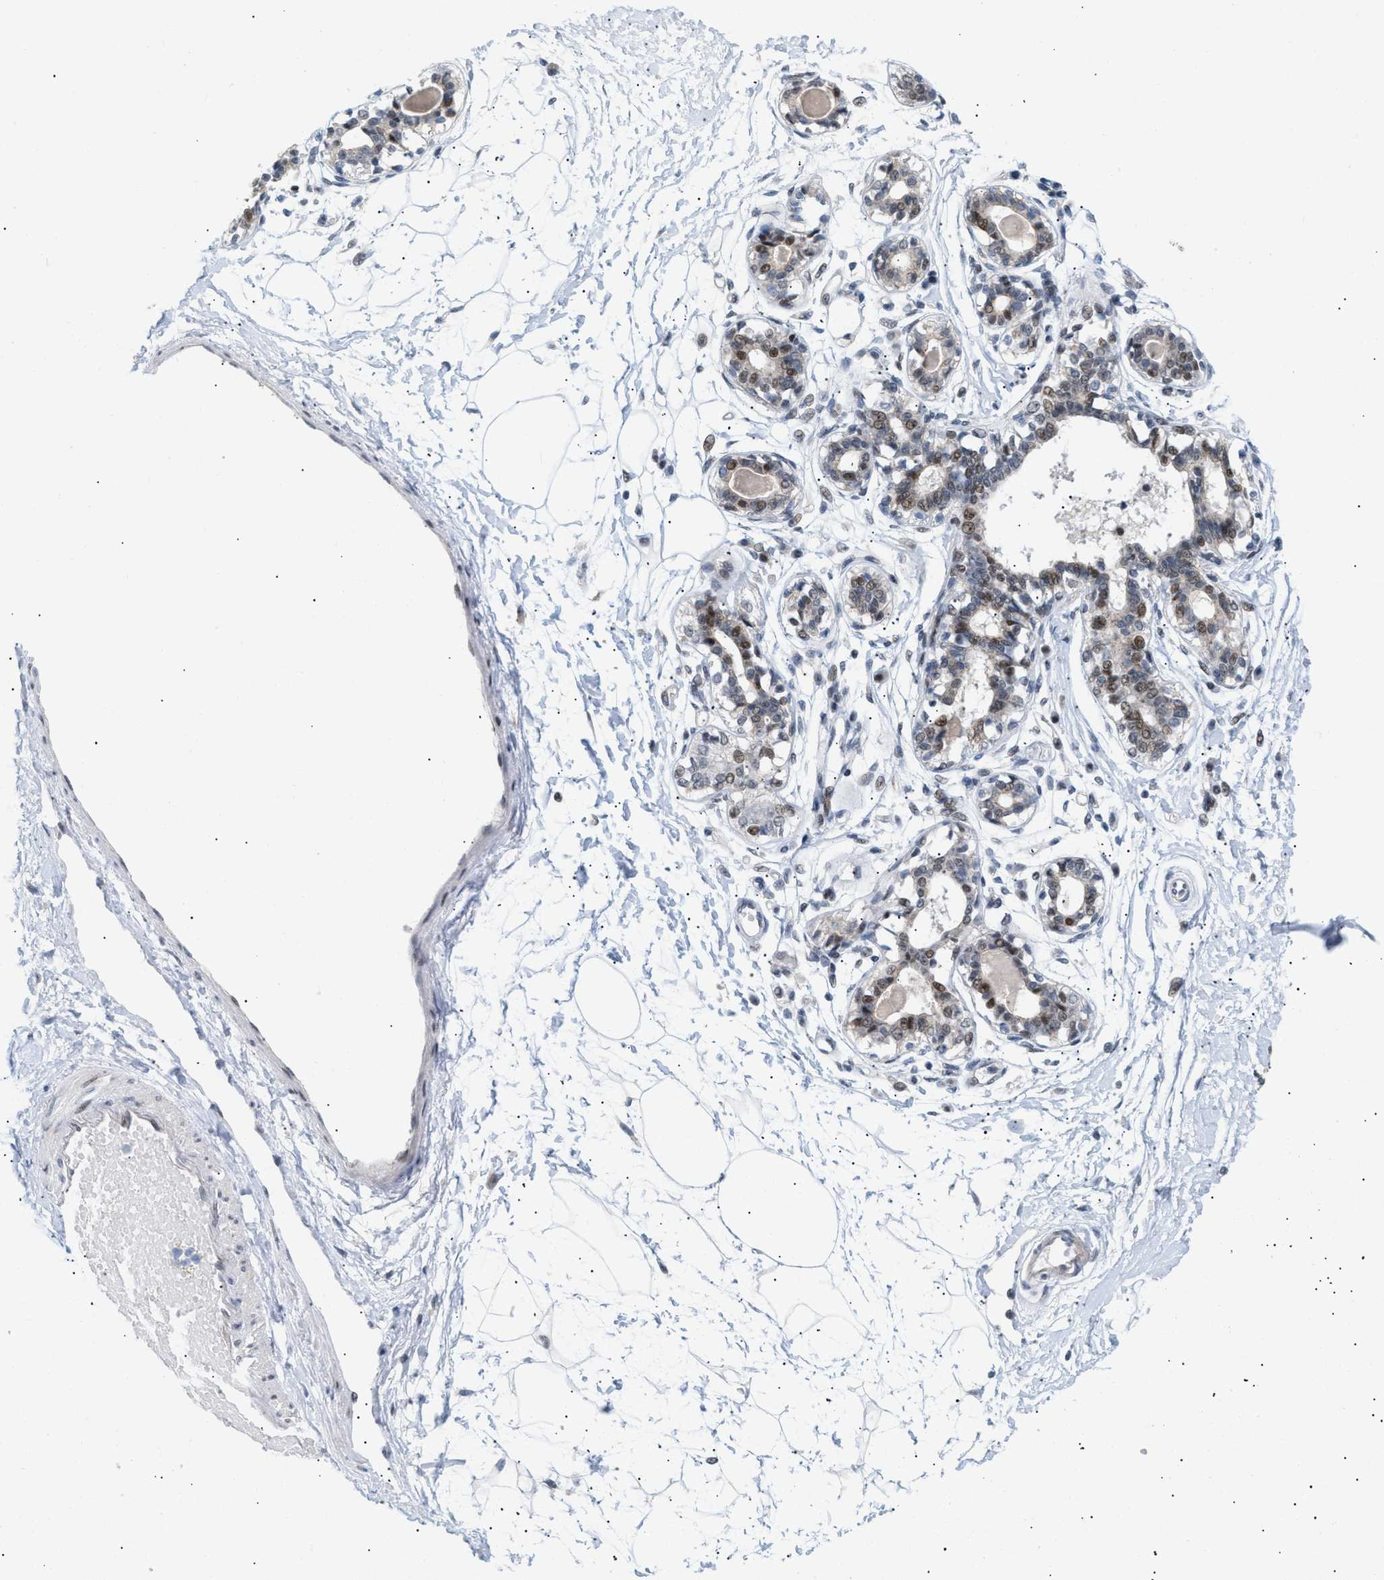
{"staining": {"intensity": "weak", "quantity": ">75%", "location": "nuclear"}, "tissue": "breast", "cell_type": "Adipocytes", "image_type": "normal", "snomed": [{"axis": "morphology", "description": "Normal tissue, NOS"}, {"axis": "topography", "description": "Breast"}], "caption": "The immunohistochemical stain labels weak nuclear positivity in adipocytes of normal breast. The staining was performed using DAB, with brown indicating positive protein expression. Nuclei are stained blue with hematoxylin.", "gene": "PPARD", "patient": {"sex": "female", "age": 45}}